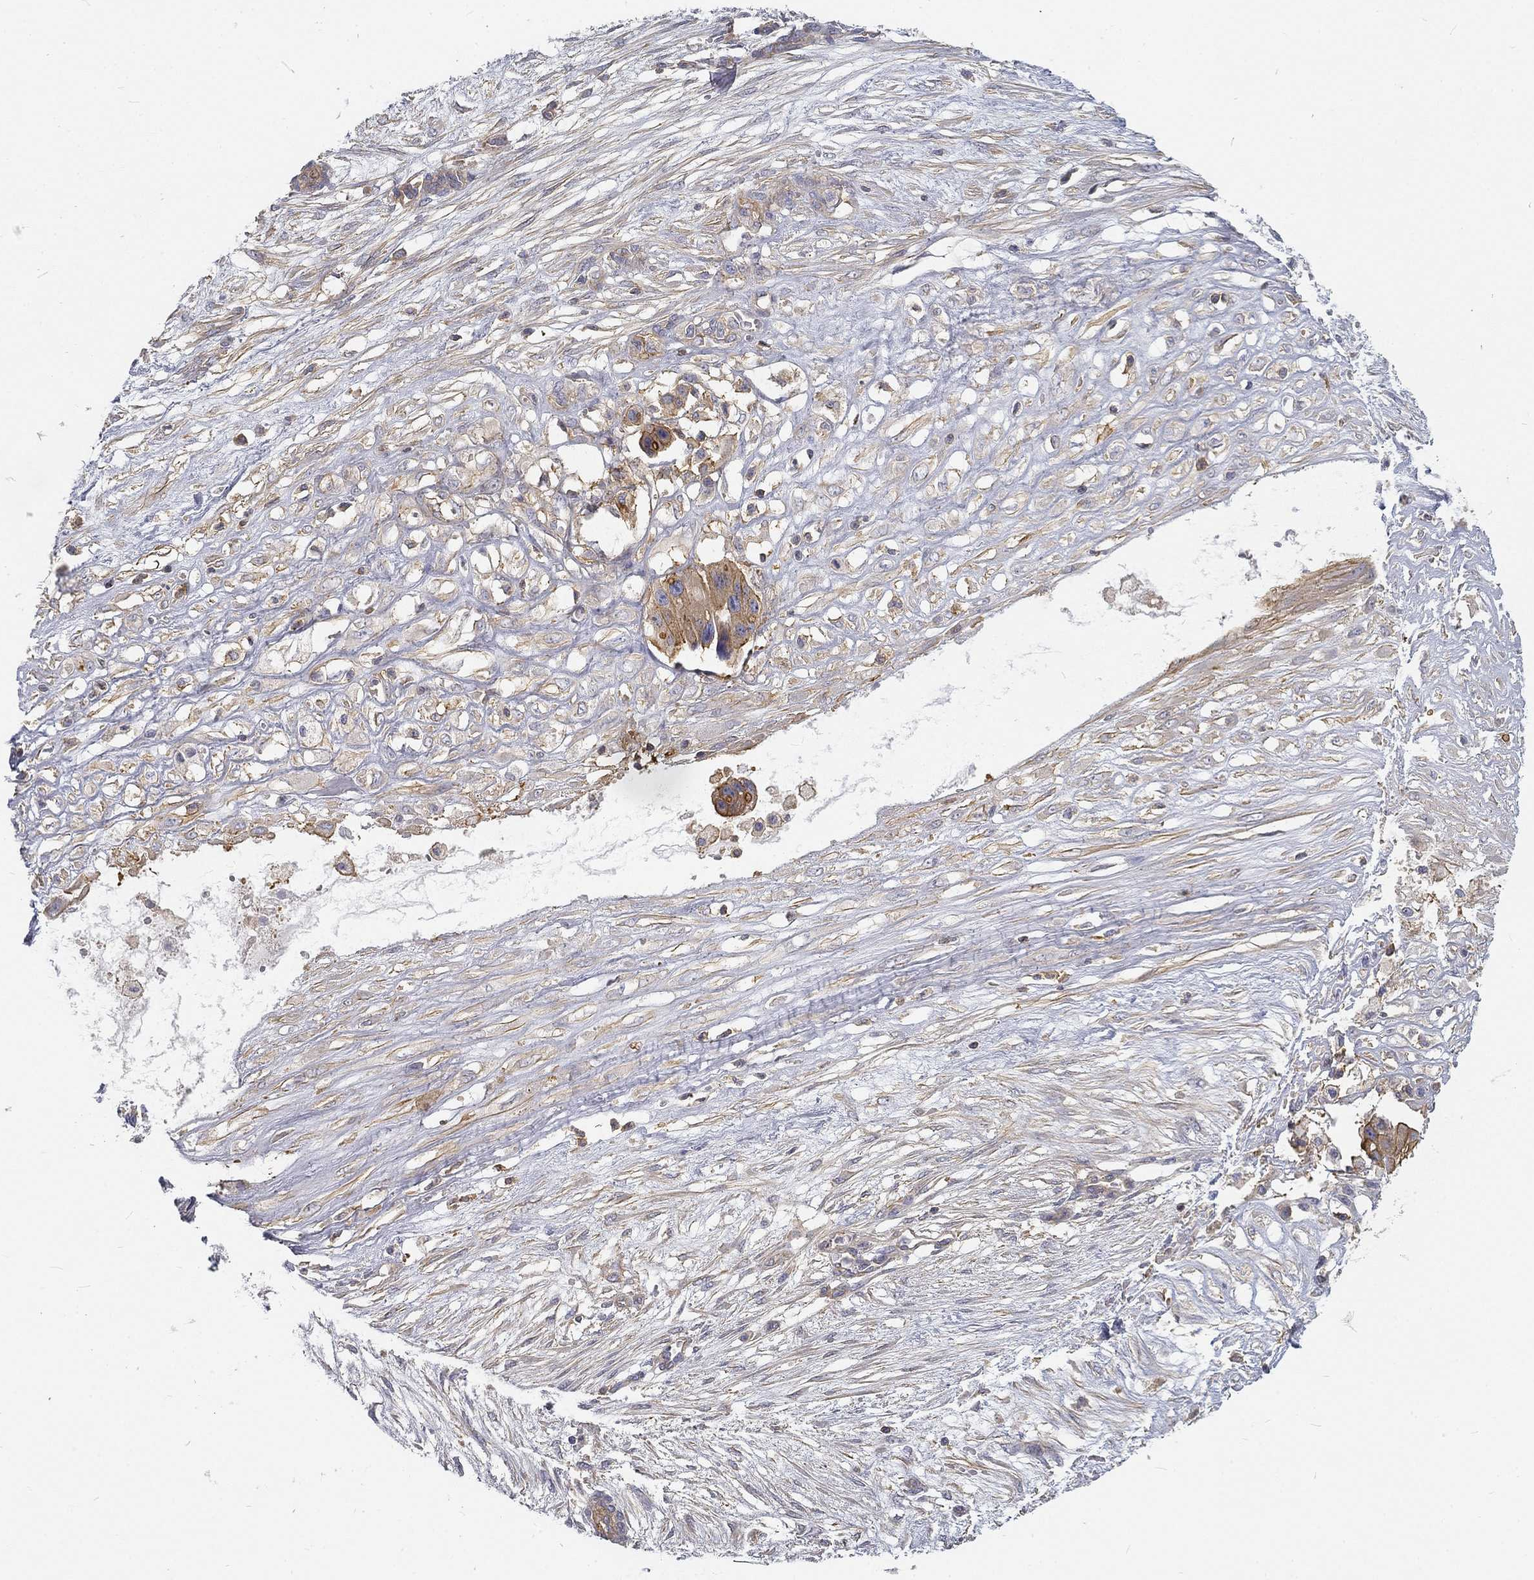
{"staining": {"intensity": "strong", "quantity": "<25%", "location": "cytoplasmic/membranous"}, "tissue": "ovarian cancer", "cell_type": "Tumor cells", "image_type": "cancer", "snomed": [{"axis": "morphology", "description": "Cystadenocarcinoma, serous, NOS"}, {"axis": "topography", "description": "Ovary"}], "caption": "Tumor cells exhibit strong cytoplasmic/membranous staining in about <25% of cells in ovarian cancer.", "gene": "MTMR11", "patient": {"sex": "female", "age": 56}}